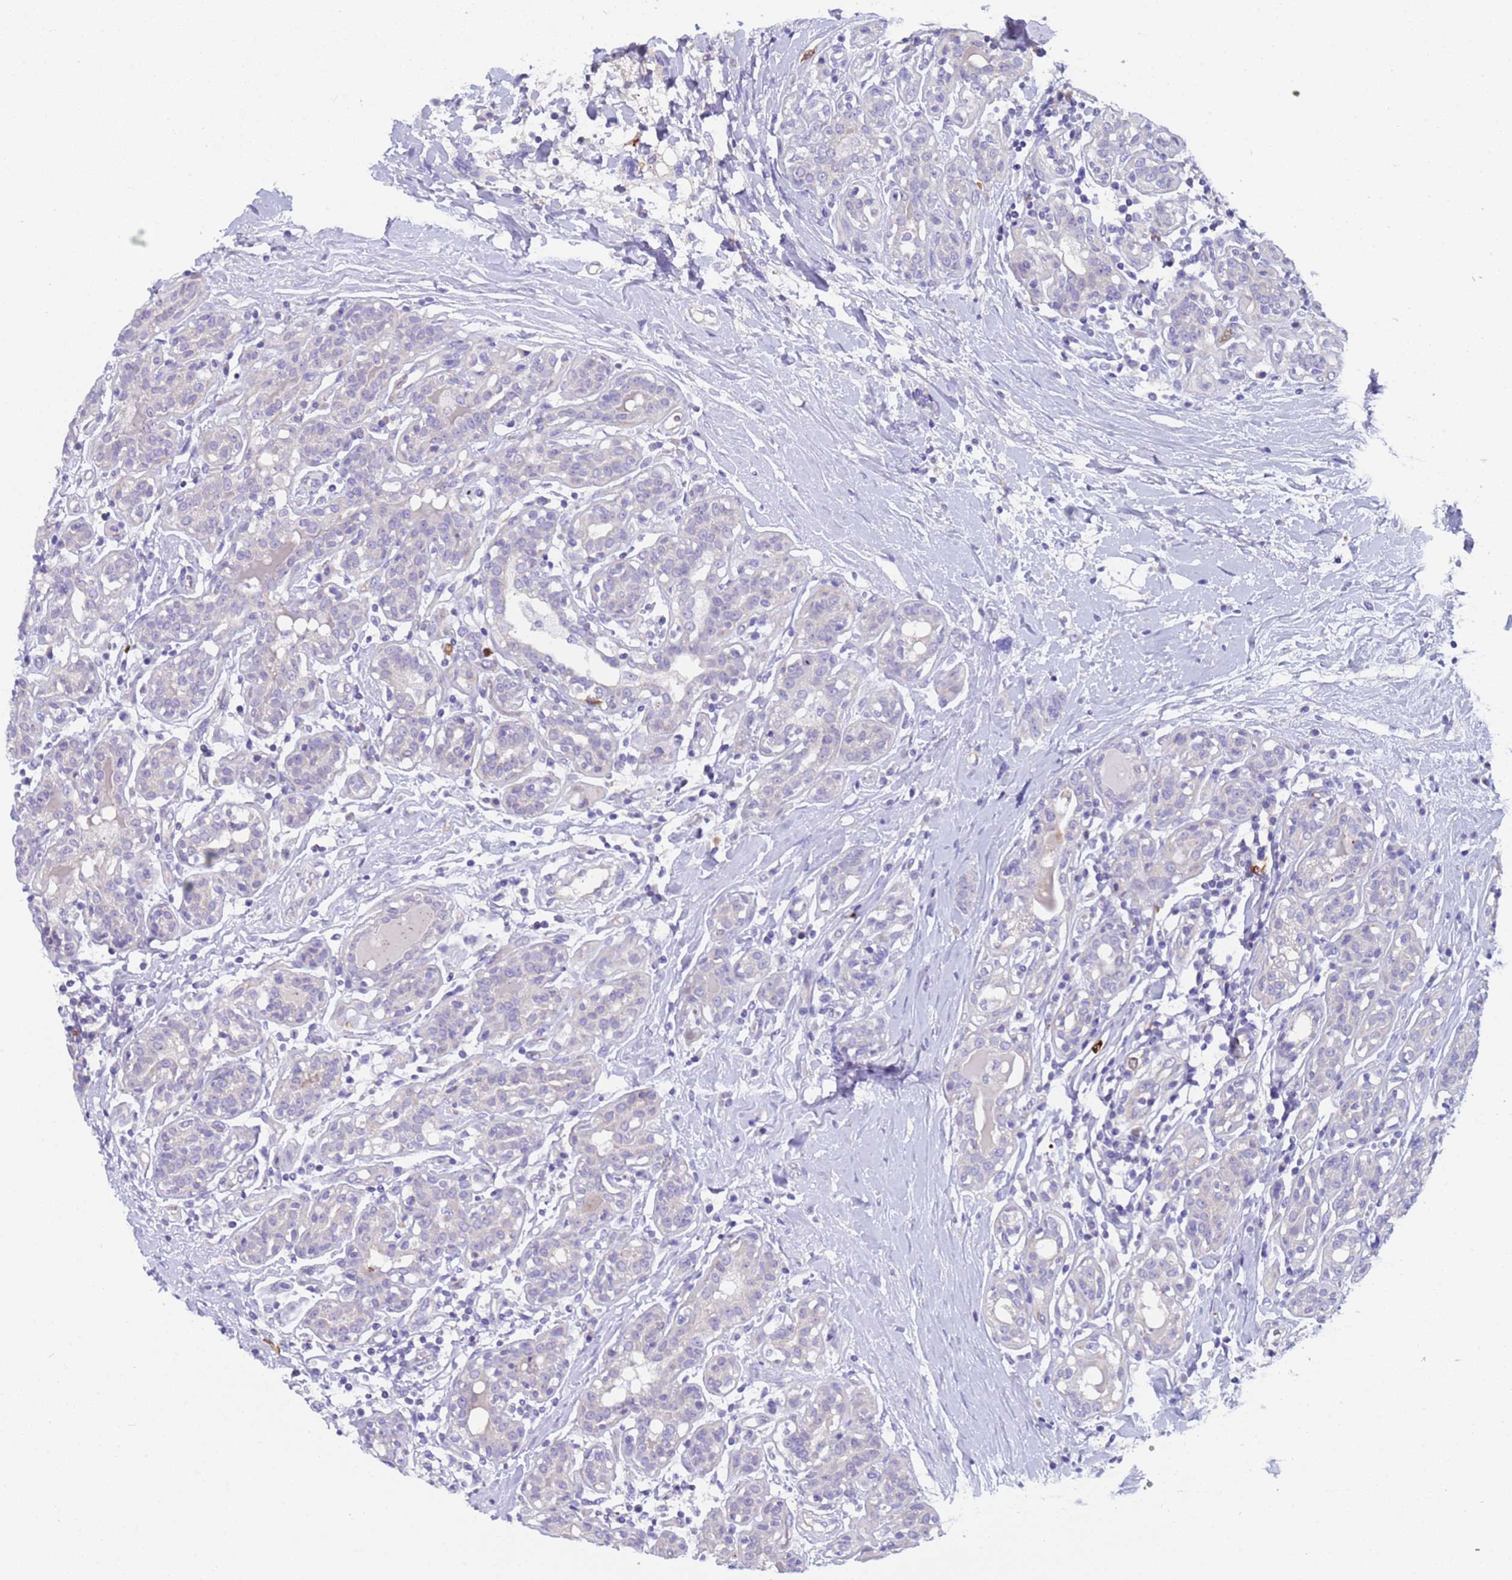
{"staining": {"intensity": "negative", "quantity": "none", "location": "none"}, "tissue": "breast cancer", "cell_type": "Tumor cells", "image_type": "cancer", "snomed": [{"axis": "morphology", "description": "Duct carcinoma"}, {"axis": "topography", "description": "Breast"}], "caption": "DAB (3,3'-diaminobenzidine) immunohistochemical staining of human intraductal carcinoma (breast) exhibits no significant staining in tumor cells.", "gene": "C4orf46", "patient": {"sex": "female", "age": 40}}